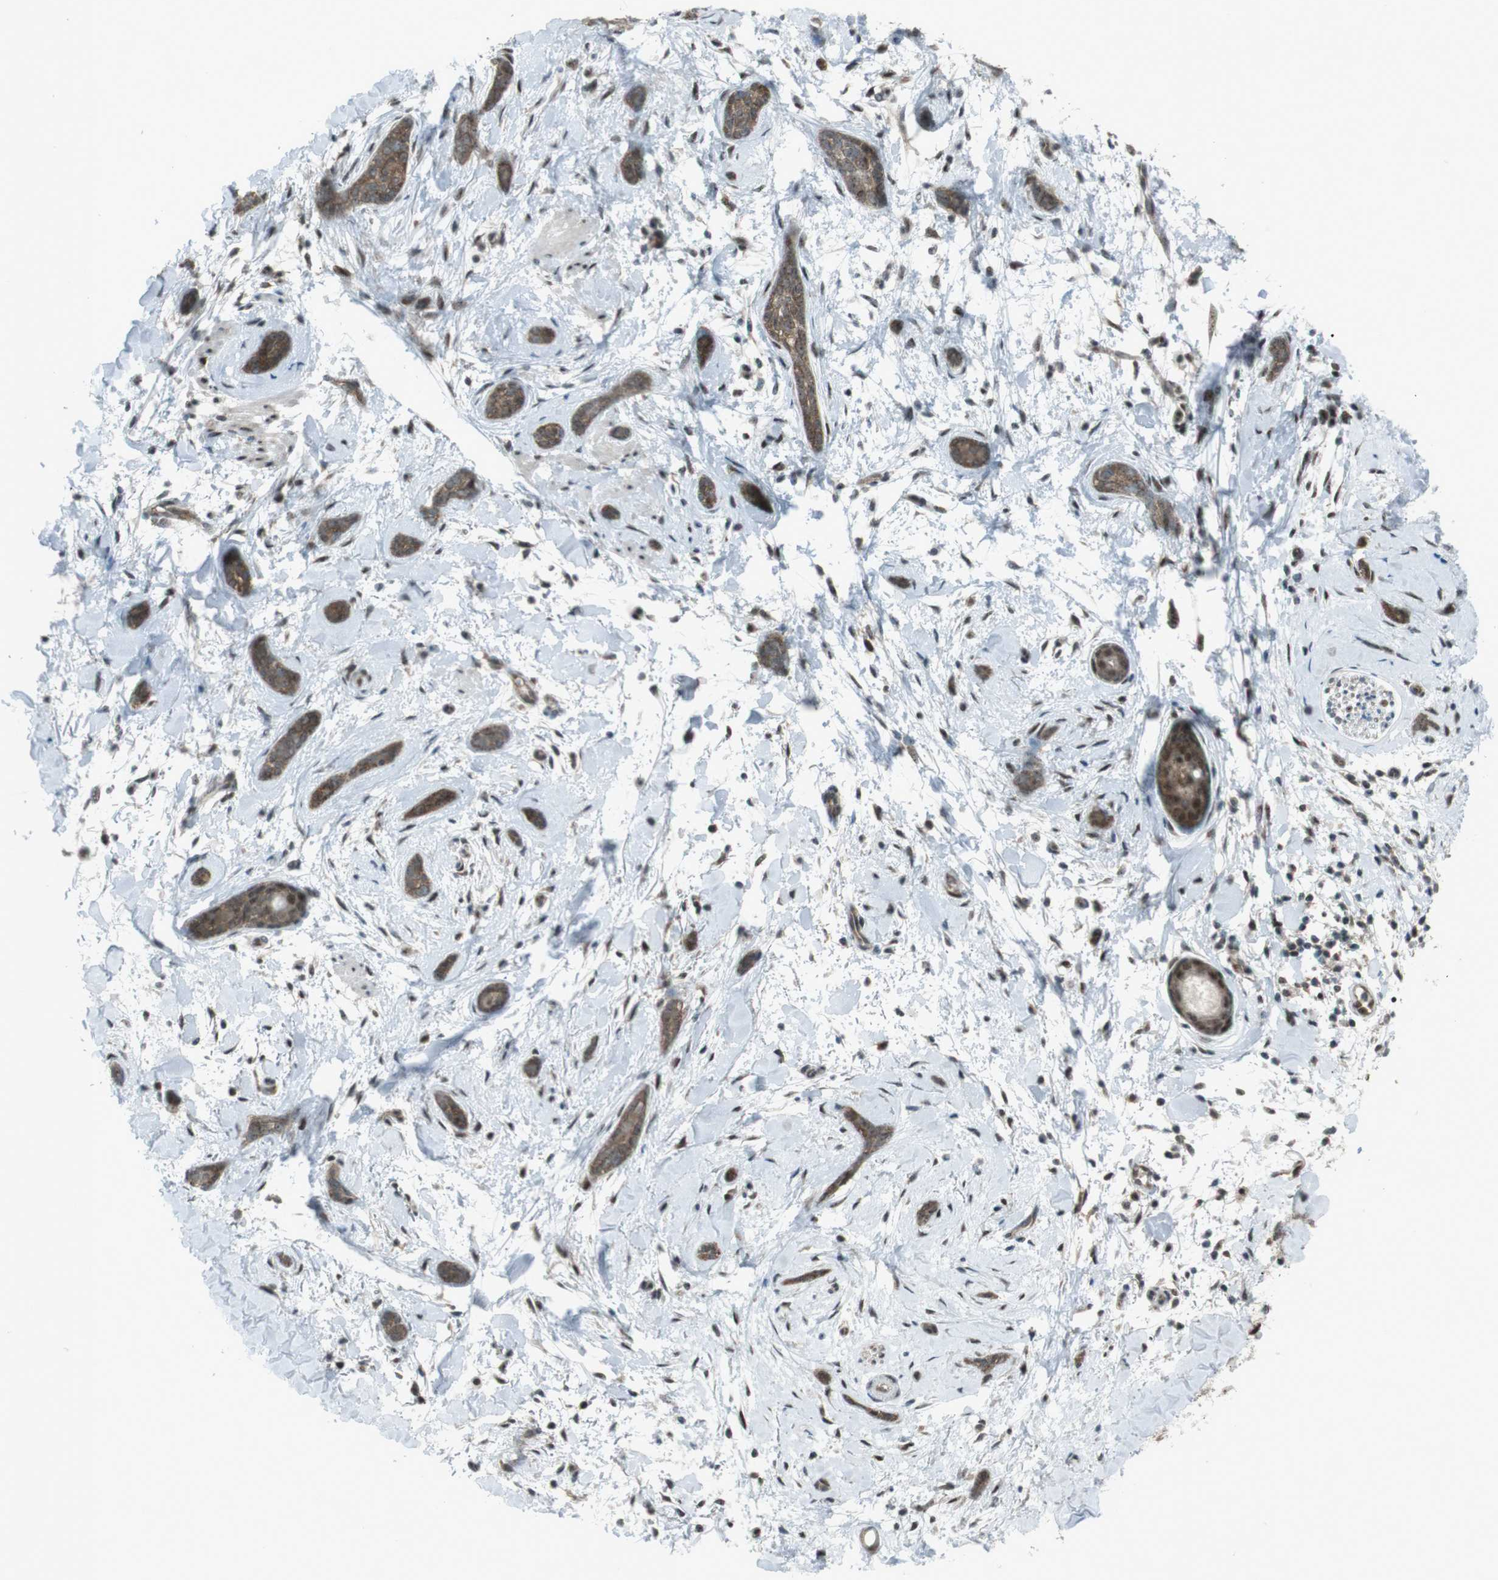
{"staining": {"intensity": "moderate", "quantity": ">75%", "location": "cytoplasmic/membranous"}, "tissue": "skin cancer", "cell_type": "Tumor cells", "image_type": "cancer", "snomed": [{"axis": "morphology", "description": "Basal cell carcinoma"}, {"axis": "morphology", "description": "Adnexal tumor, benign"}, {"axis": "topography", "description": "Skin"}], "caption": "DAB (3,3'-diaminobenzidine) immunohistochemical staining of skin cancer (basal cell carcinoma) displays moderate cytoplasmic/membranous protein expression in about >75% of tumor cells.", "gene": "CSNK1D", "patient": {"sex": "female", "age": 42}}